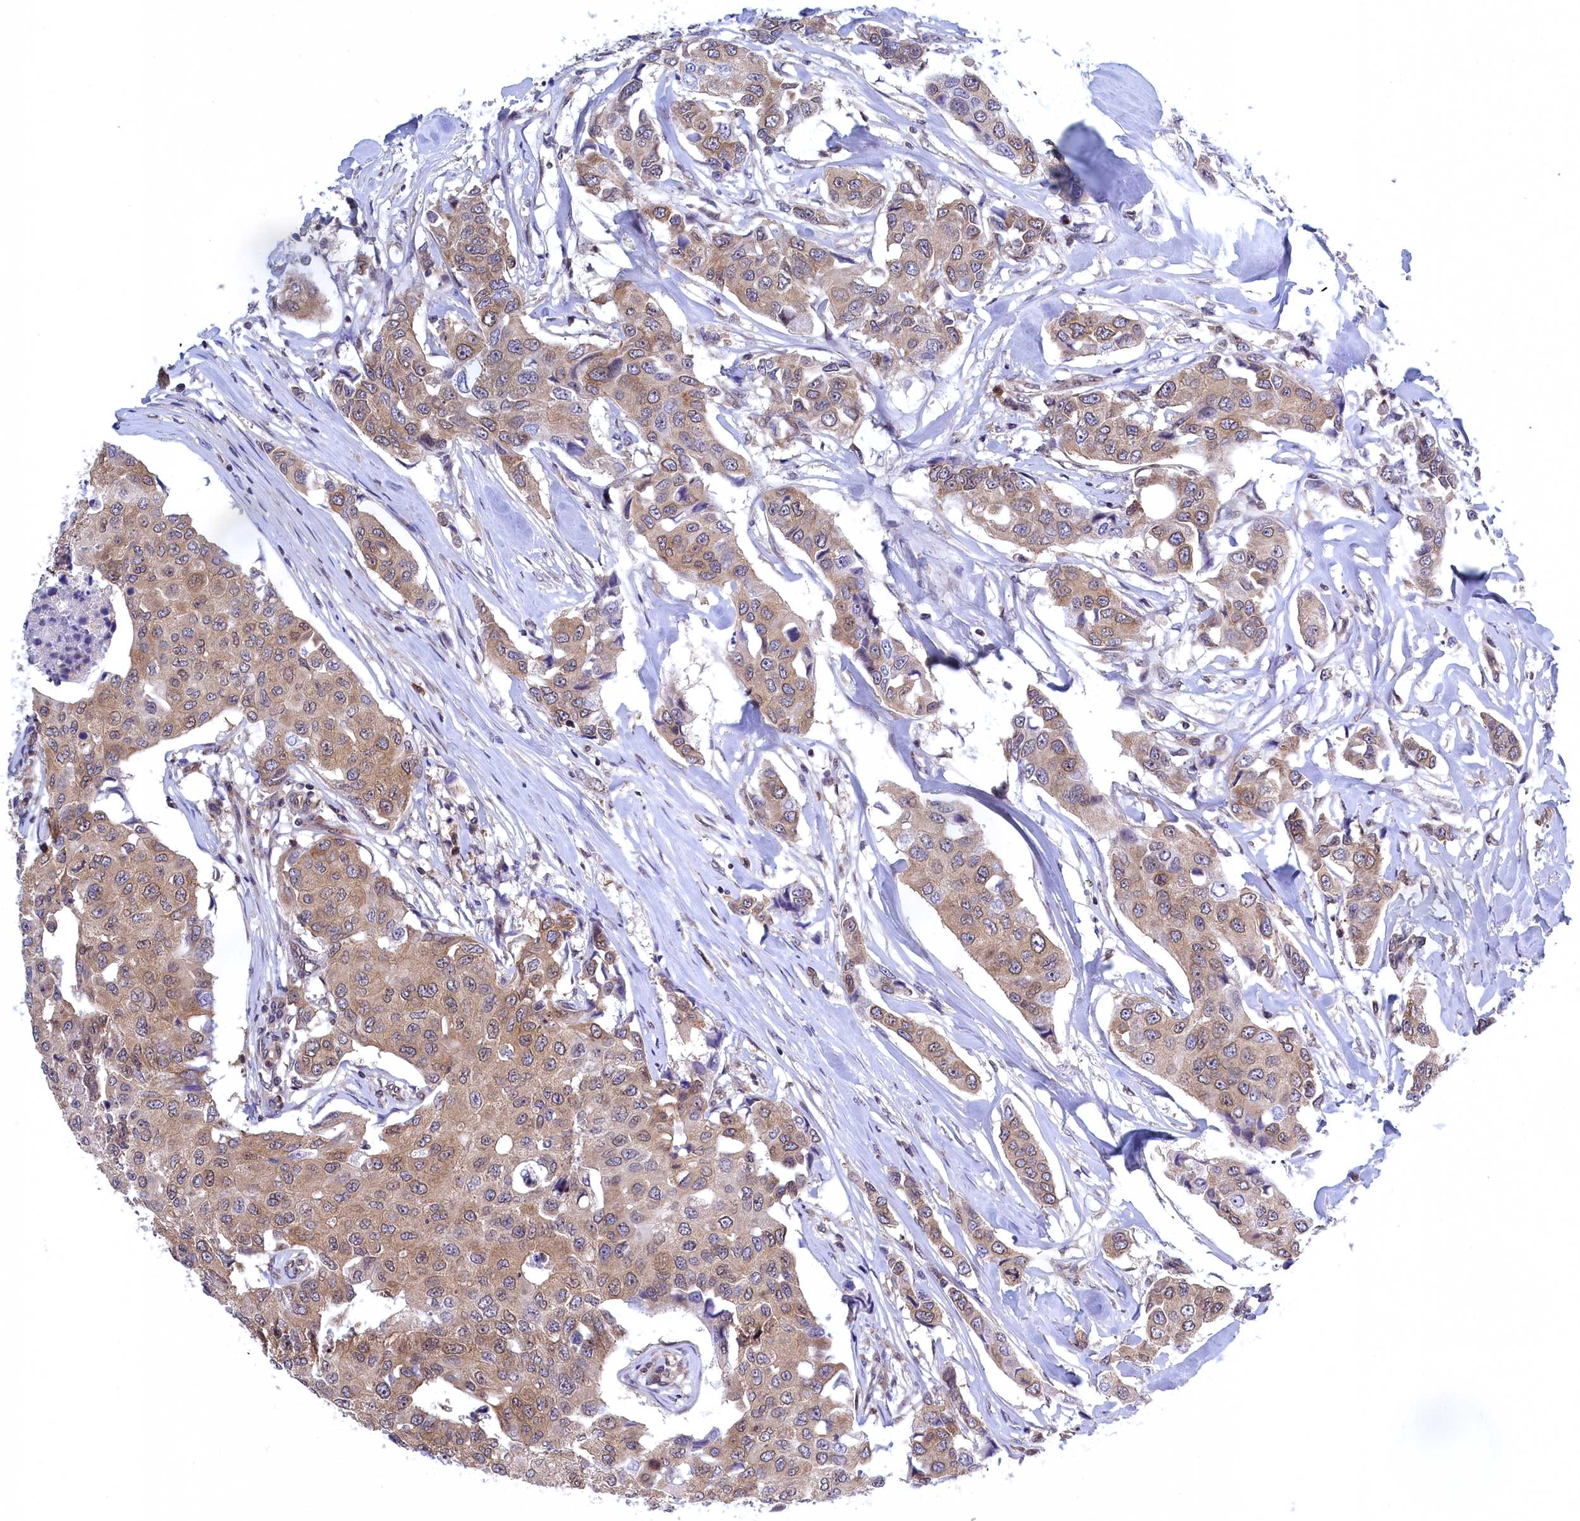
{"staining": {"intensity": "weak", "quantity": ">75%", "location": "cytoplasmic/membranous,nuclear"}, "tissue": "breast cancer", "cell_type": "Tumor cells", "image_type": "cancer", "snomed": [{"axis": "morphology", "description": "Duct carcinoma"}, {"axis": "topography", "description": "Breast"}], "caption": "A histopathology image of human intraductal carcinoma (breast) stained for a protein exhibits weak cytoplasmic/membranous and nuclear brown staining in tumor cells.", "gene": "NAA10", "patient": {"sex": "female", "age": 80}}